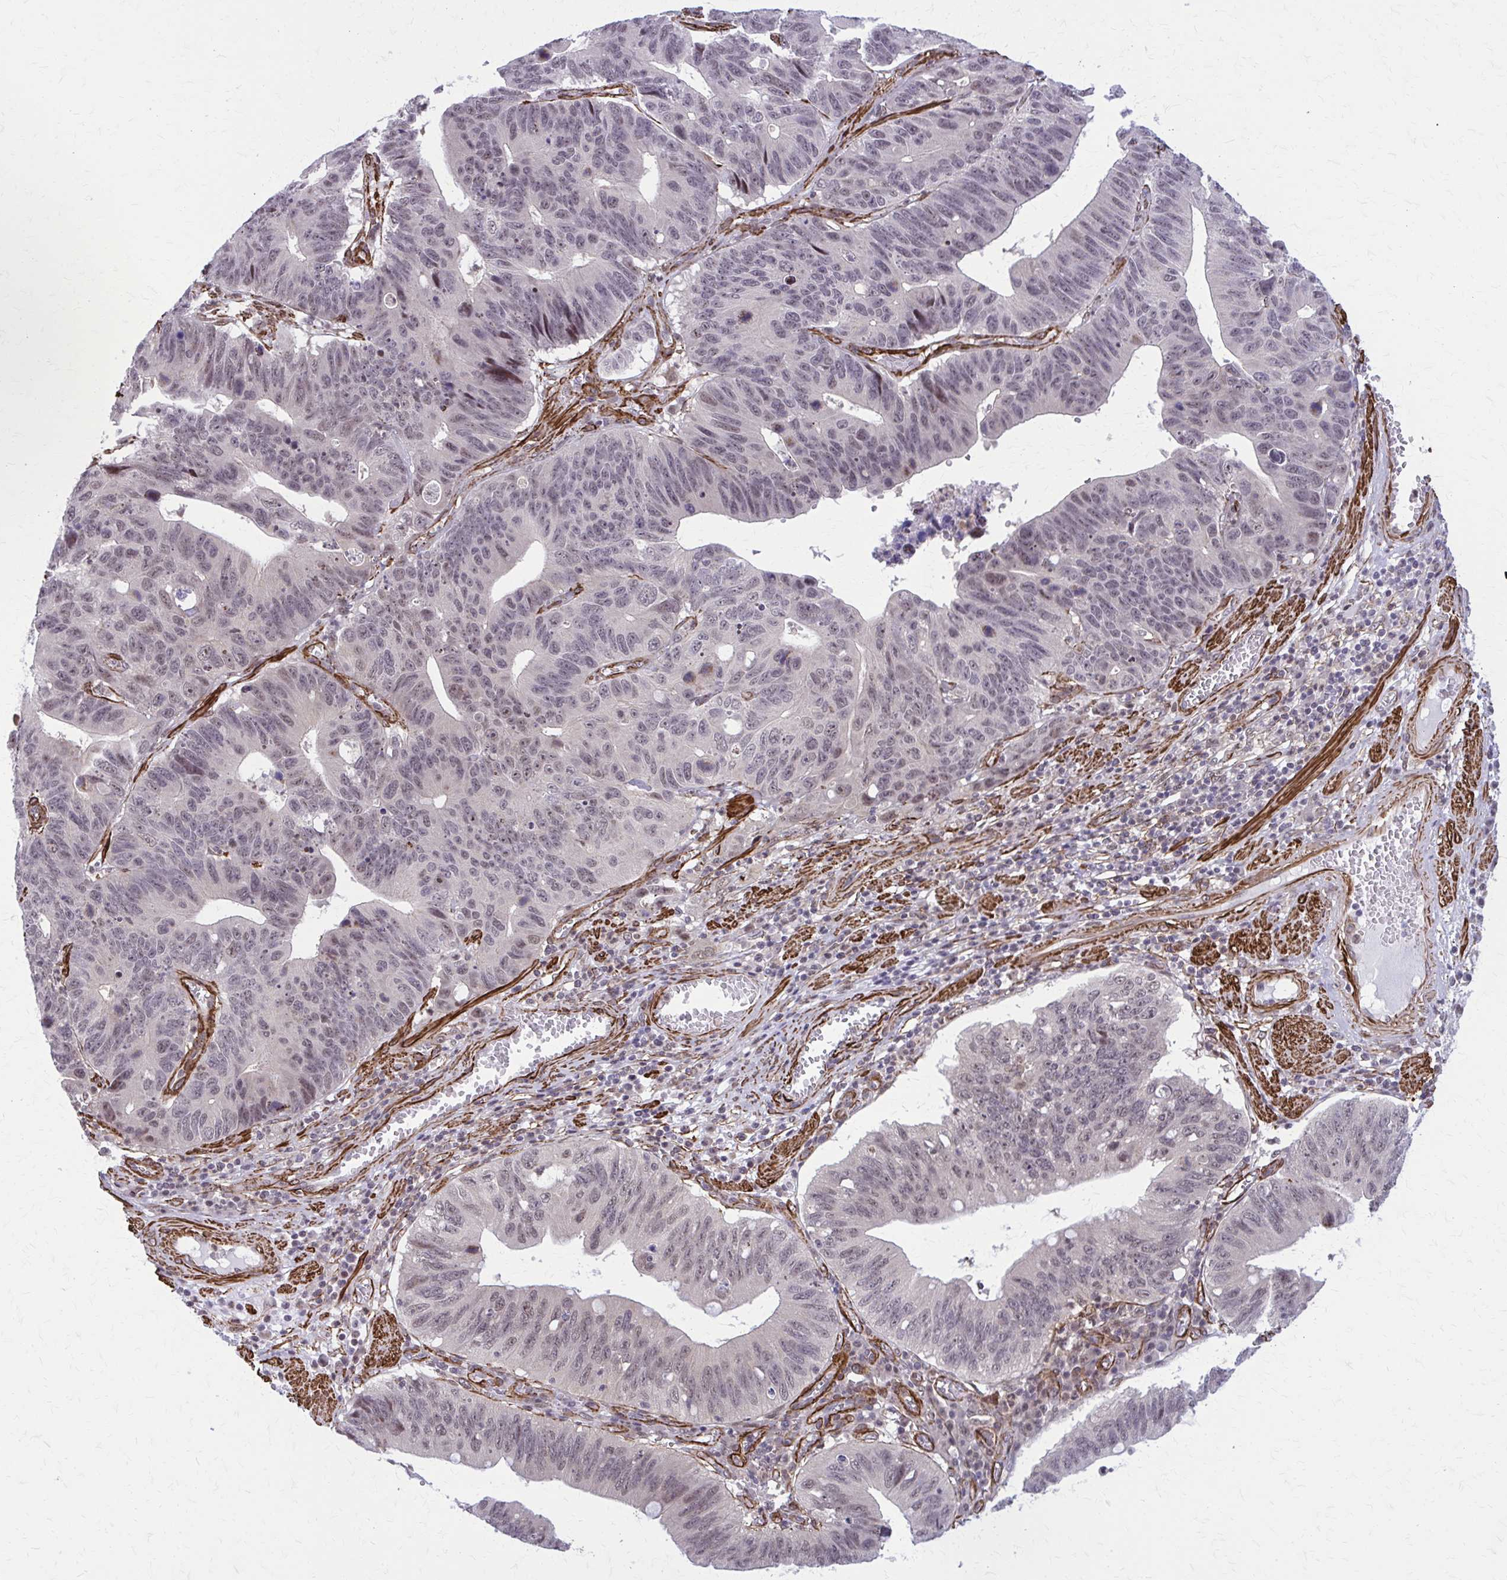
{"staining": {"intensity": "weak", "quantity": "<25%", "location": "nuclear"}, "tissue": "stomach cancer", "cell_type": "Tumor cells", "image_type": "cancer", "snomed": [{"axis": "morphology", "description": "Adenocarcinoma, NOS"}, {"axis": "topography", "description": "Stomach"}], "caption": "Image shows no significant protein positivity in tumor cells of adenocarcinoma (stomach). (DAB IHC visualized using brightfield microscopy, high magnification).", "gene": "NRBF2", "patient": {"sex": "male", "age": 59}}